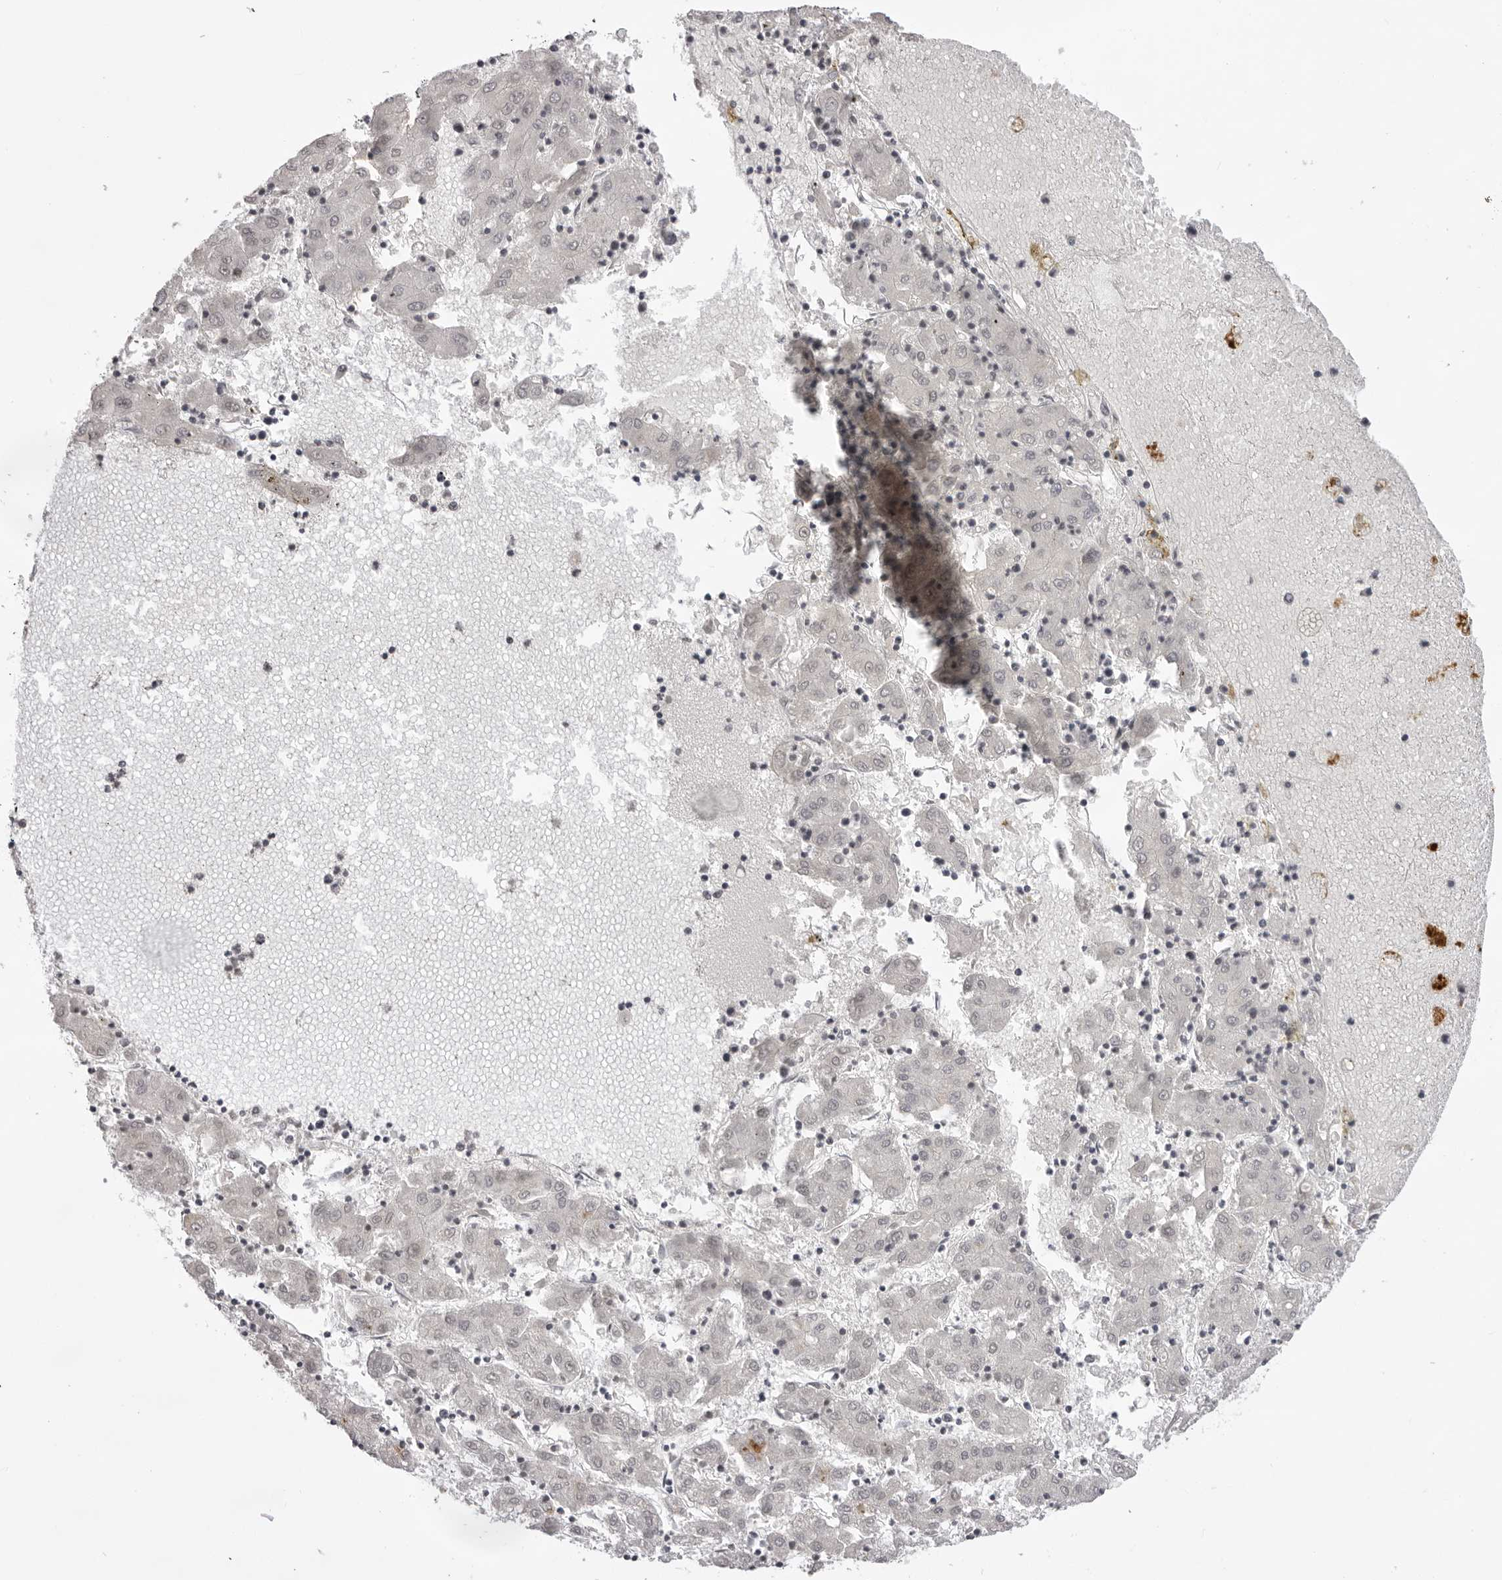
{"staining": {"intensity": "negative", "quantity": "none", "location": "none"}, "tissue": "liver cancer", "cell_type": "Tumor cells", "image_type": "cancer", "snomed": [{"axis": "morphology", "description": "Carcinoma, Hepatocellular, NOS"}, {"axis": "topography", "description": "Liver"}], "caption": "A high-resolution micrograph shows IHC staining of liver cancer (hepatocellular carcinoma), which shows no significant expression in tumor cells.", "gene": "NTM", "patient": {"sex": "male", "age": 72}}